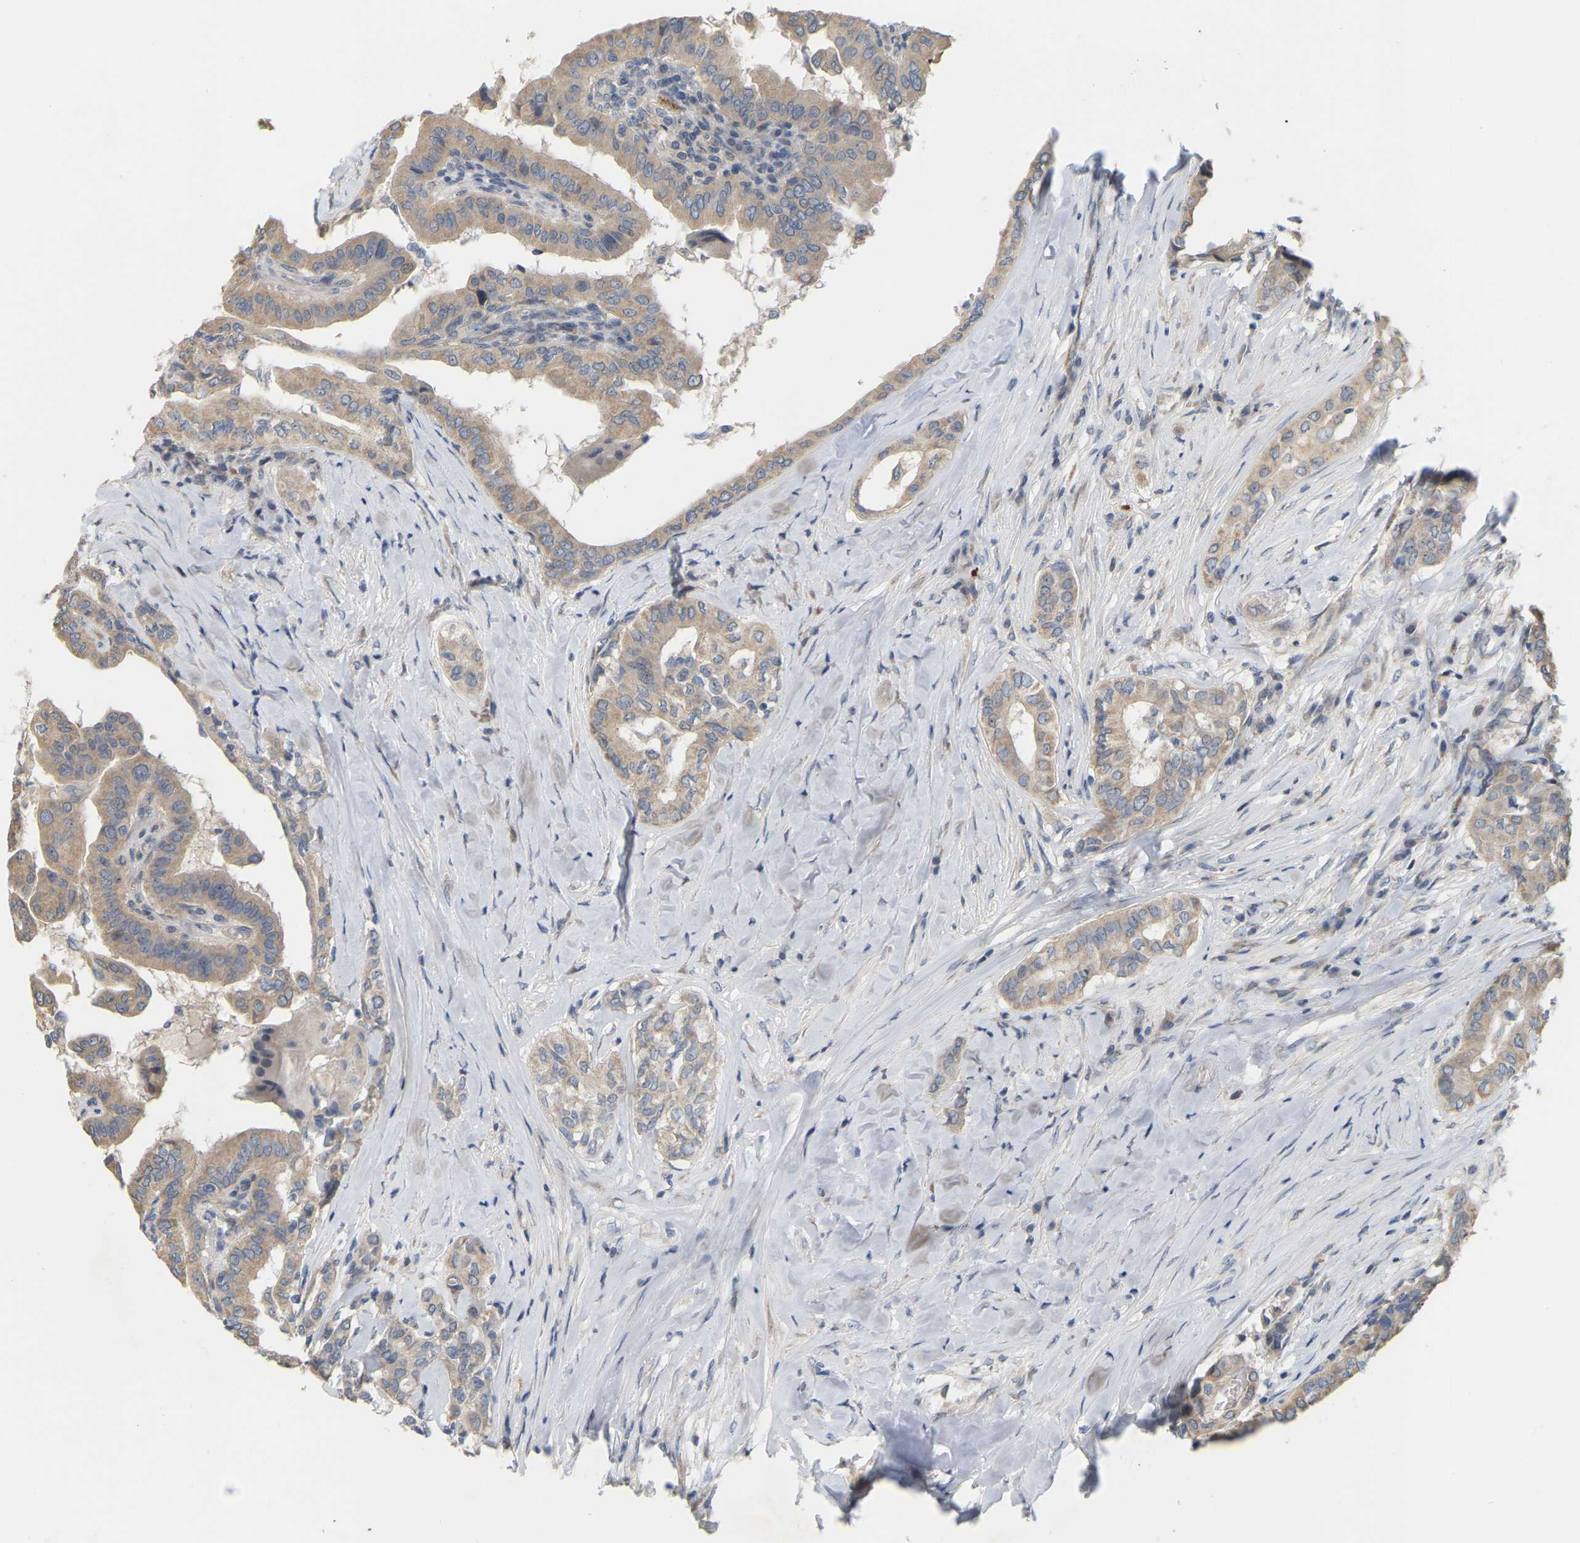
{"staining": {"intensity": "weak", "quantity": ">75%", "location": "cytoplasmic/membranous"}, "tissue": "thyroid cancer", "cell_type": "Tumor cells", "image_type": "cancer", "snomed": [{"axis": "morphology", "description": "Papillary adenocarcinoma, NOS"}, {"axis": "topography", "description": "Thyroid gland"}], "caption": "An IHC image of neoplastic tissue is shown. Protein staining in brown labels weak cytoplasmic/membranous positivity in thyroid cancer within tumor cells.", "gene": "SSH1", "patient": {"sex": "male", "age": 33}}